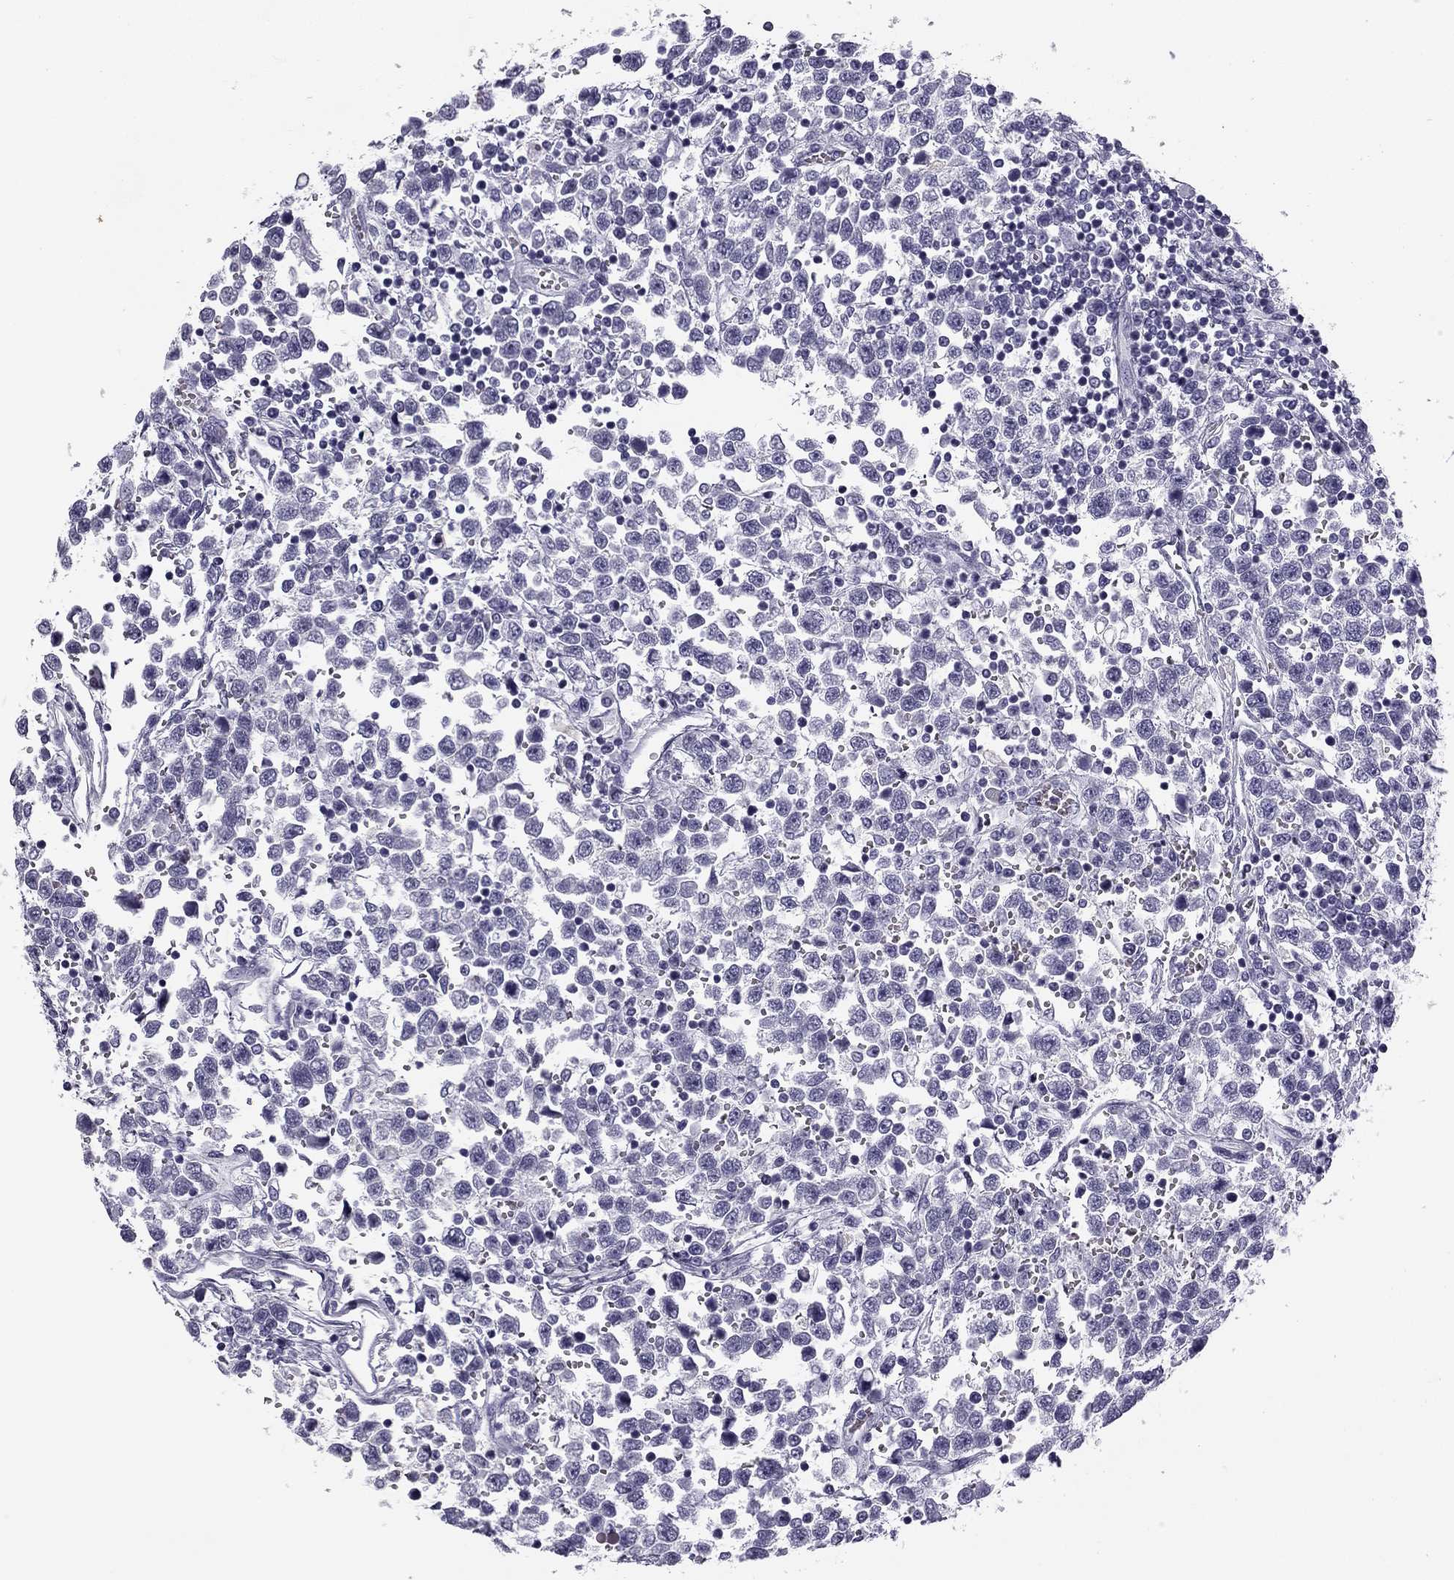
{"staining": {"intensity": "negative", "quantity": "none", "location": "none"}, "tissue": "testis cancer", "cell_type": "Tumor cells", "image_type": "cancer", "snomed": [{"axis": "morphology", "description": "Seminoma, NOS"}, {"axis": "topography", "description": "Testis"}], "caption": "DAB immunohistochemical staining of human testis seminoma shows no significant staining in tumor cells. The staining was performed using DAB (3,3'-diaminobenzidine) to visualize the protein expression in brown, while the nuclei were stained in blue with hematoxylin (Magnification: 20x).", "gene": "MC5R", "patient": {"sex": "male", "age": 34}}